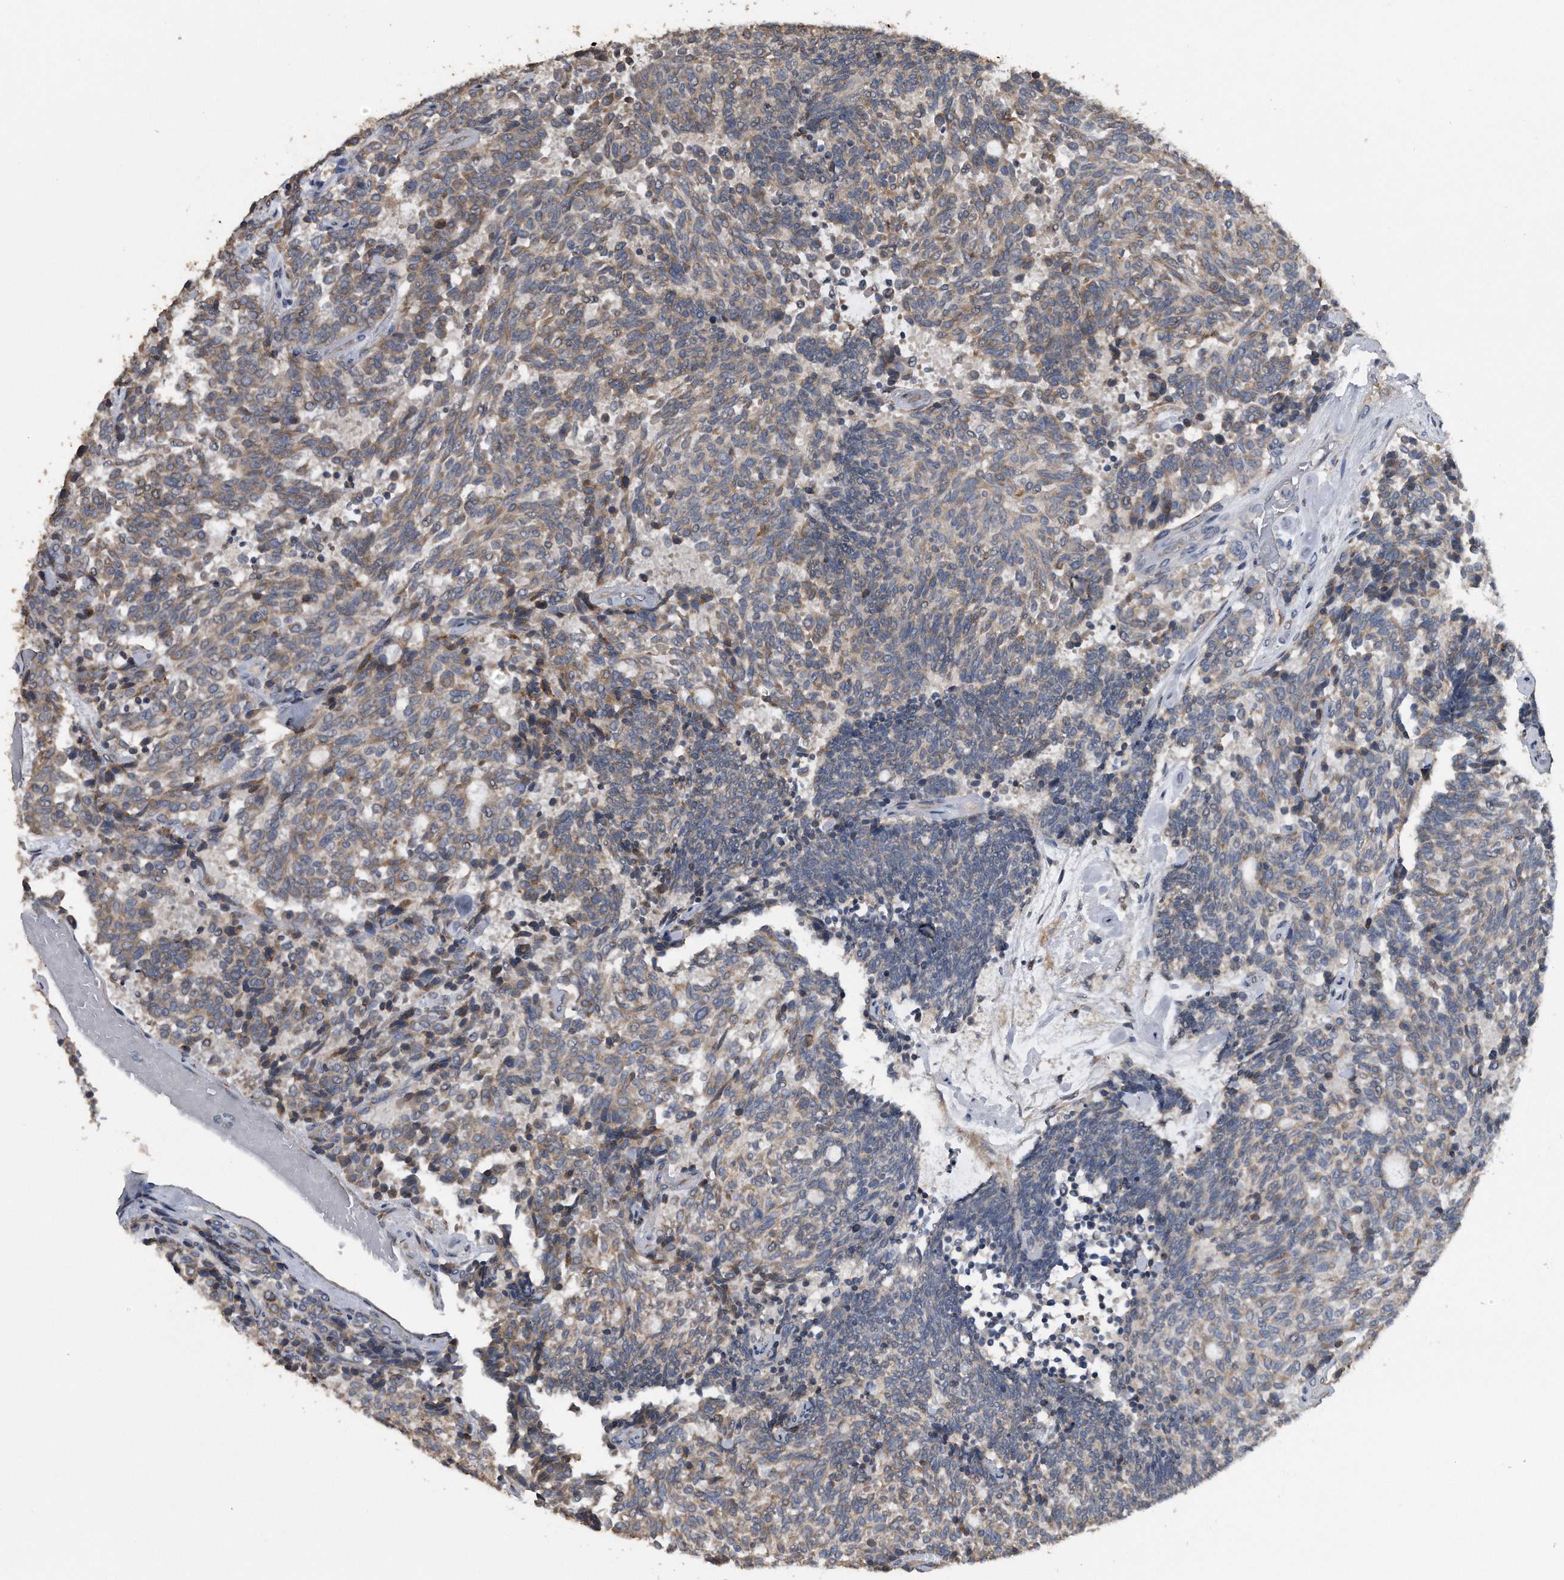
{"staining": {"intensity": "weak", "quantity": ">75%", "location": "cytoplasmic/membranous"}, "tissue": "carcinoid", "cell_type": "Tumor cells", "image_type": "cancer", "snomed": [{"axis": "morphology", "description": "Carcinoid, malignant, NOS"}, {"axis": "topography", "description": "Pancreas"}], "caption": "Carcinoid tissue demonstrates weak cytoplasmic/membranous staining in about >75% of tumor cells, visualized by immunohistochemistry. The protein of interest is stained brown, and the nuclei are stained in blue (DAB (3,3'-diaminobenzidine) IHC with brightfield microscopy, high magnification).", "gene": "PCLO", "patient": {"sex": "female", "age": 54}}